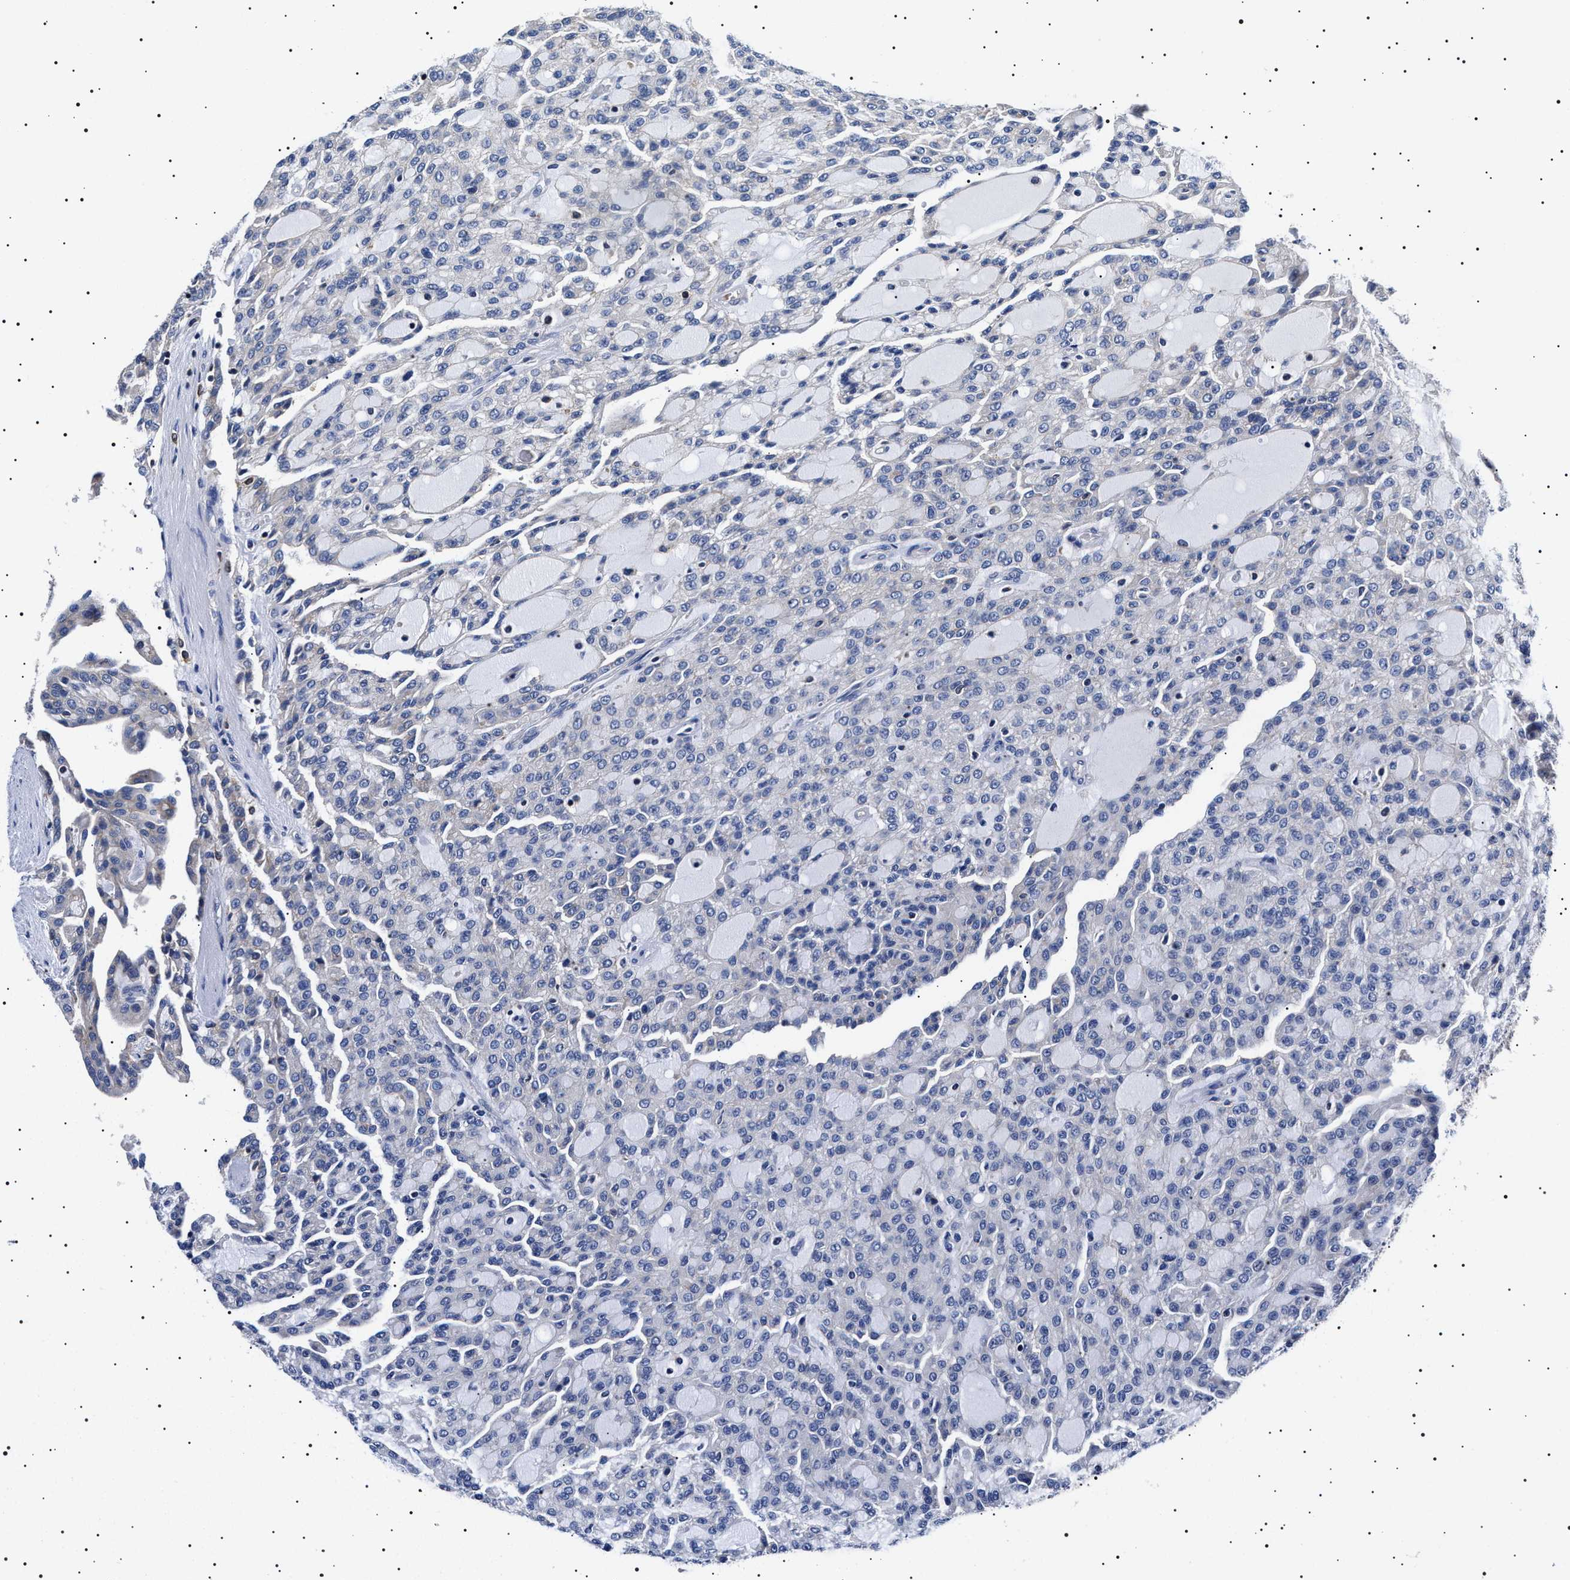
{"staining": {"intensity": "negative", "quantity": "none", "location": "none"}, "tissue": "renal cancer", "cell_type": "Tumor cells", "image_type": "cancer", "snomed": [{"axis": "morphology", "description": "Adenocarcinoma, NOS"}, {"axis": "topography", "description": "Kidney"}], "caption": "Histopathology image shows no significant protein positivity in tumor cells of renal adenocarcinoma.", "gene": "SLC4A7", "patient": {"sex": "male", "age": 63}}